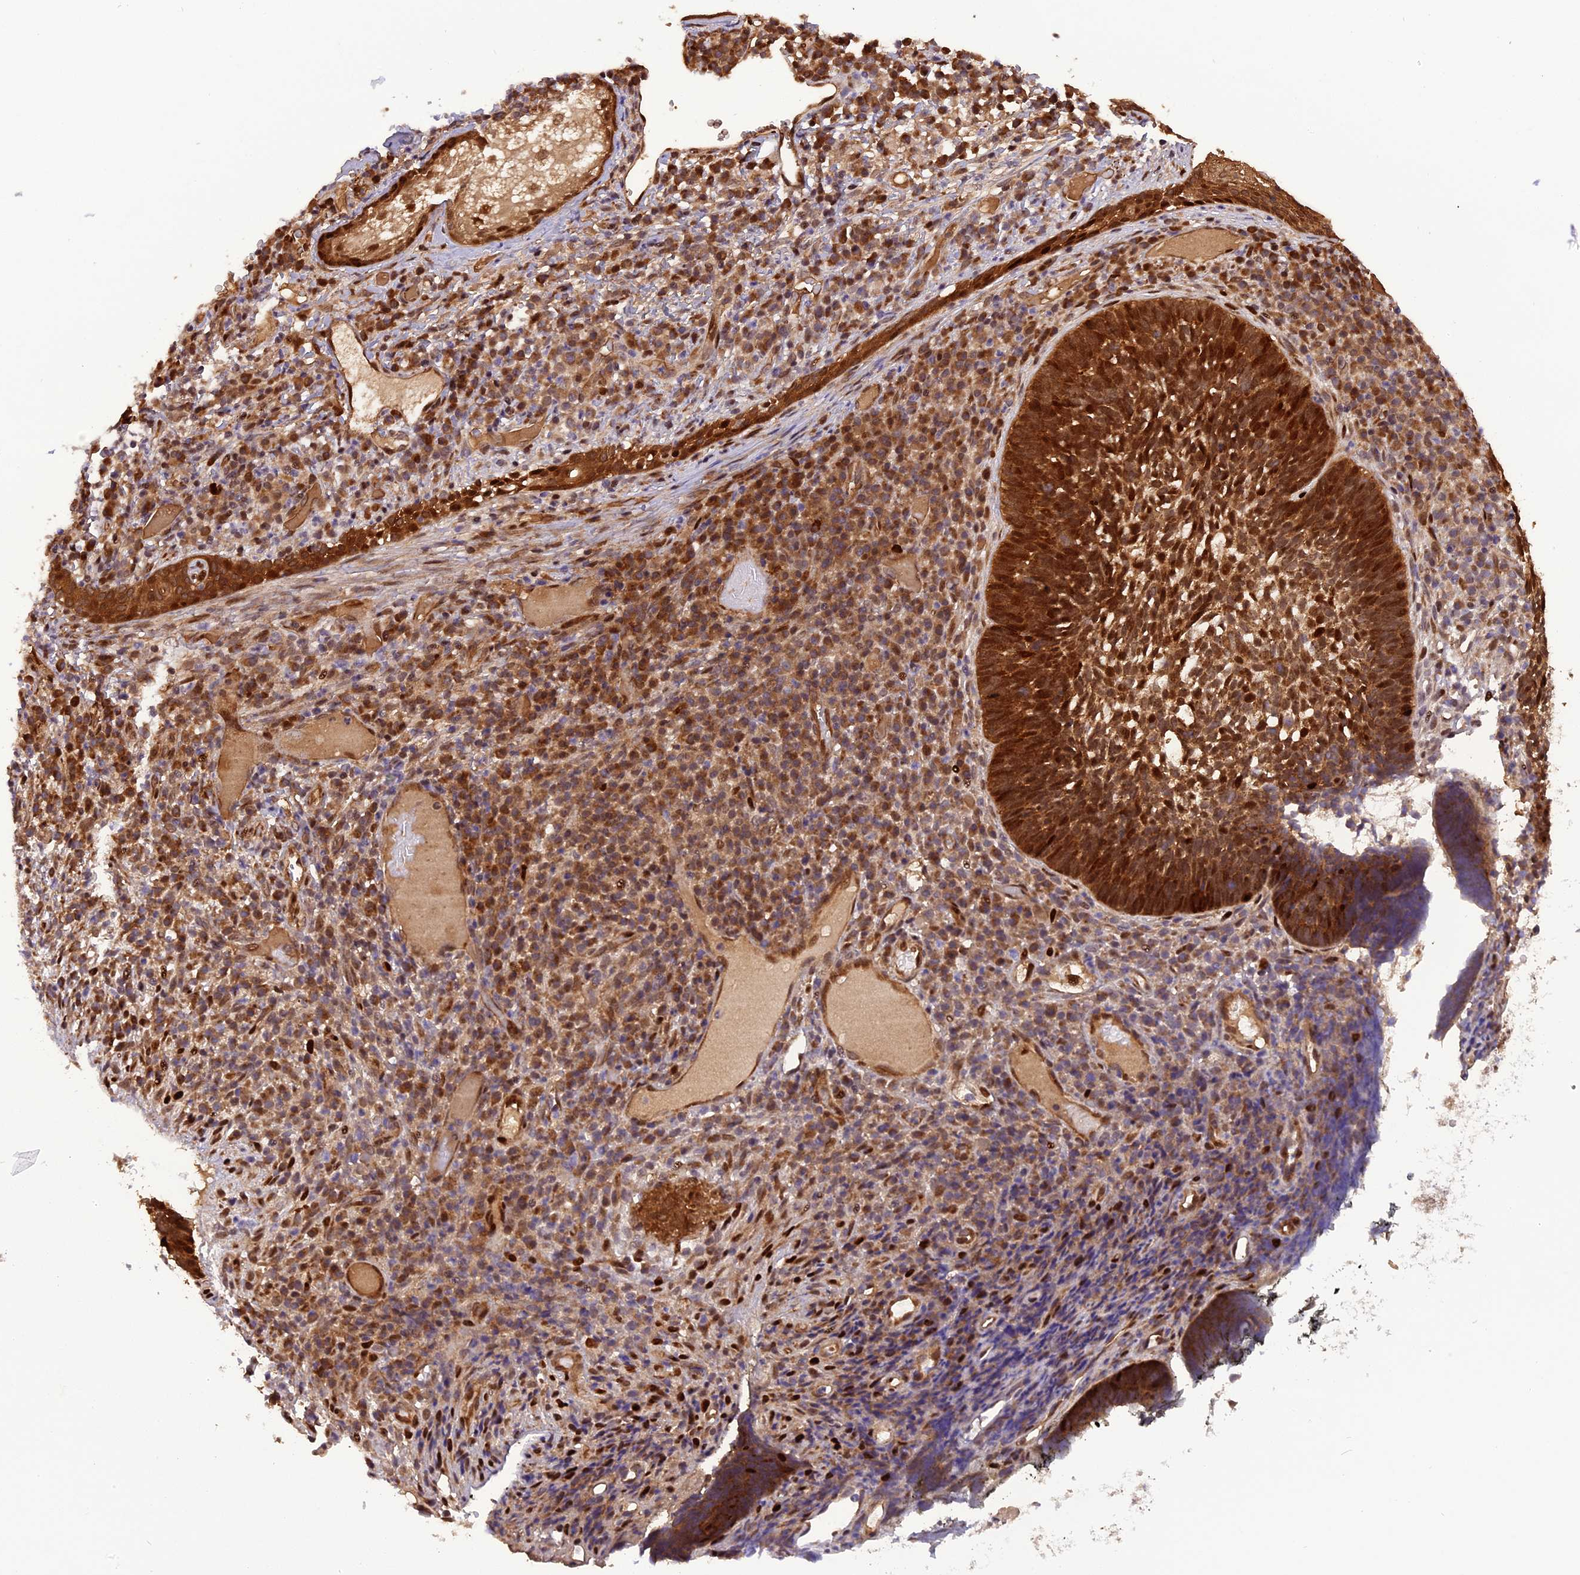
{"staining": {"intensity": "strong", "quantity": ">75%", "location": "cytoplasmic/membranous,nuclear"}, "tissue": "skin cancer", "cell_type": "Tumor cells", "image_type": "cancer", "snomed": [{"axis": "morphology", "description": "Basal cell carcinoma"}, {"axis": "topography", "description": "Skin"}], "caption": "Immunohistochemical staining of skin cancer (basal cell carcinoma) exhibits high levels of strong cytoplasmic/membranous and nuclear protein staining in about >75% of tumor cells.", "gene": "MICALL1", "patient": {"sex": "male", "age": 88}}